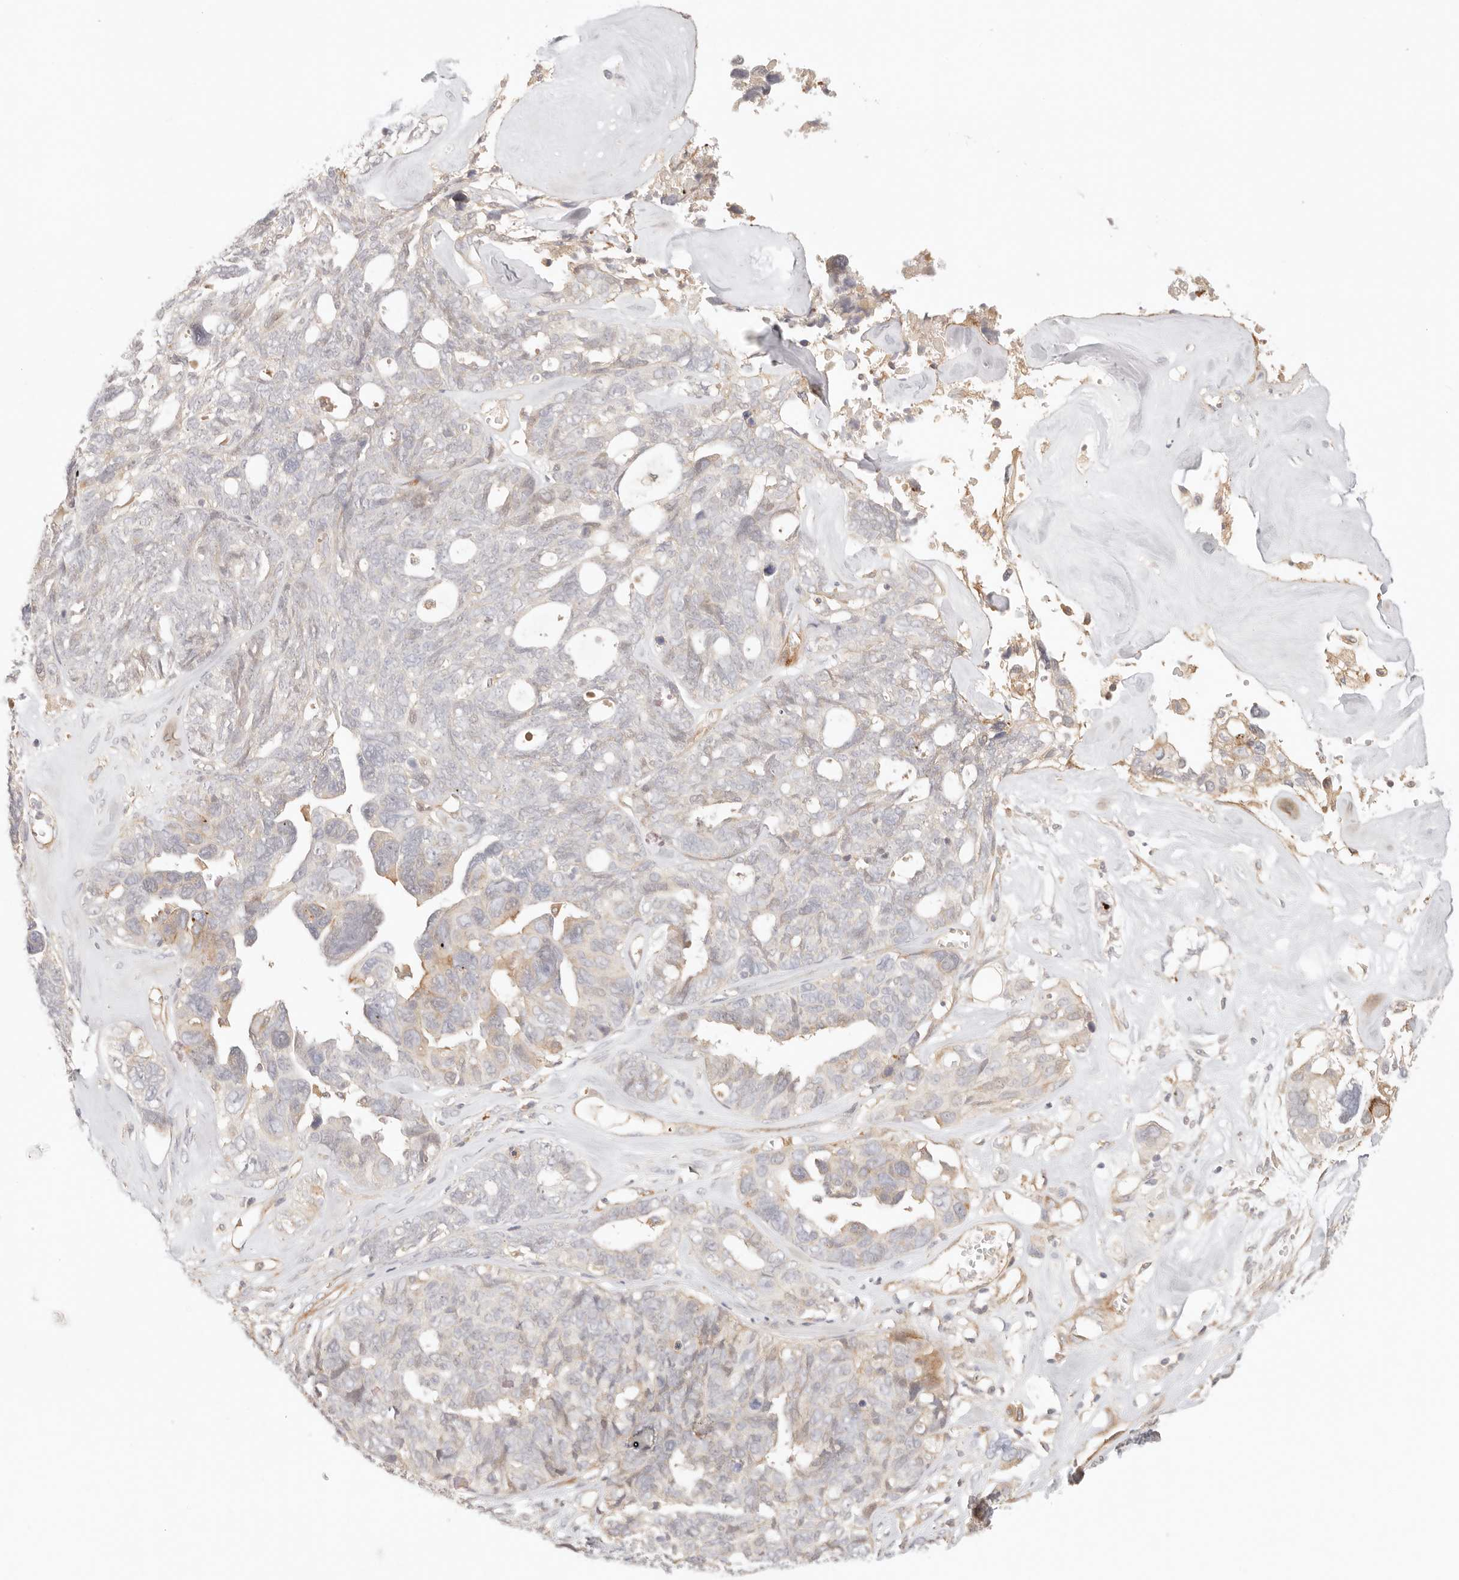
{"staining": {"intensity": "moderate", "quantity": "<25%", "location": "cytoplasmic/membranous"}, "tissue": "ovarian cancer", "cell_type": "Tumor cells", "image_type": "cancer", "snomed": [{"axis": "morphology", "description": "Cystadenocarcinoma, serous, NOS"}, {"axis": "topography", "description": "Ovary"}], "caption": "A histopathology image of ovarian cancer (serous cystadenocarcinoma) stained for a protein reveals moderate cytoplasmic/membranous brown staining in tumor cells.", "gene": "IL1R2", "patient": {"sex": "female", "age": 79}}